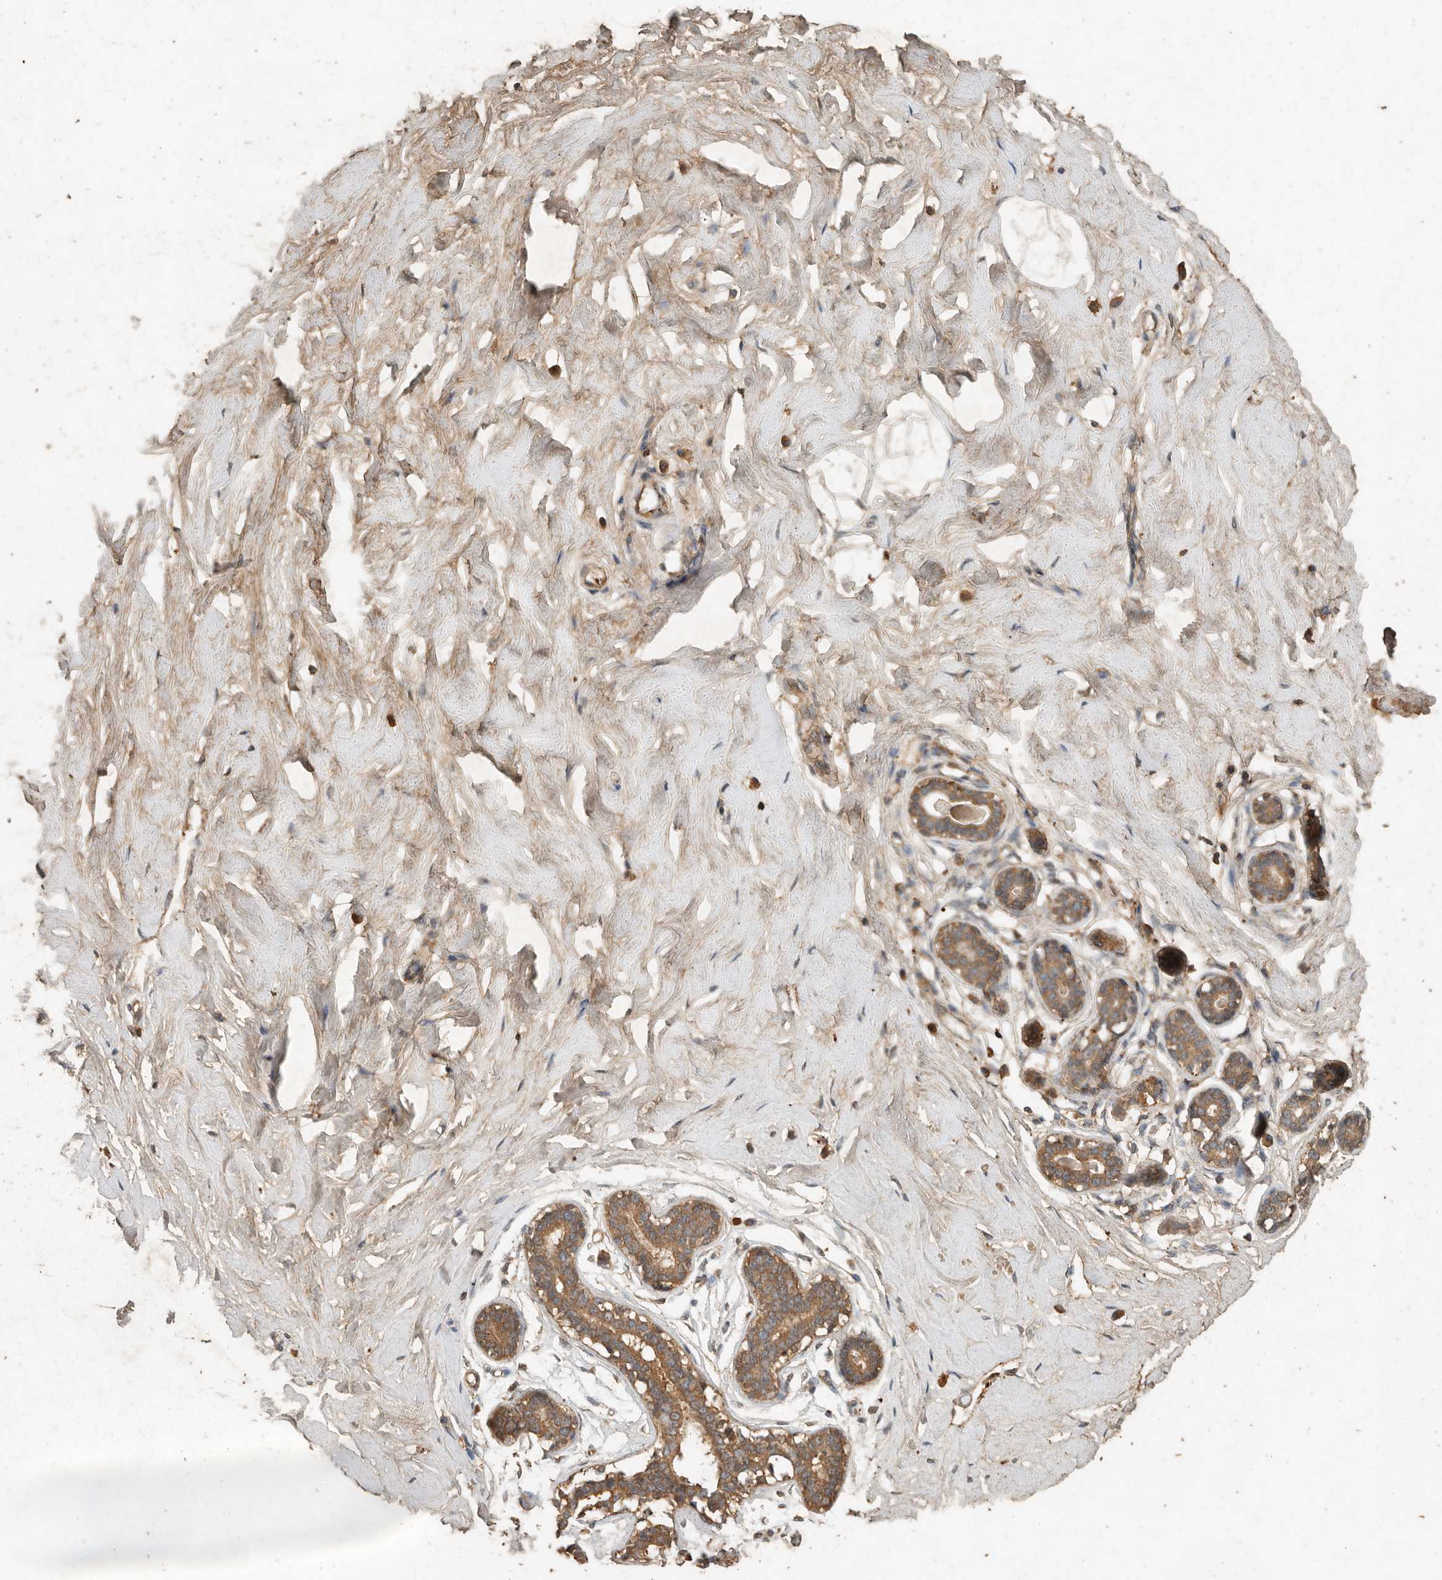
{"staining": {"intensity": "negative", "quantity": "none", "location": "none"}, "tissue": "breast", "cell_type": "Adipocytes", "image_type": "normal", "snomed": [{"axis": "morphology", "description": "Normal tissue, NOS"}, {"axis": "topography", "description": "Breast"}], "caption": "IHC of unremarkable breast displays no staining in adipocytes. (DAB (3,3'-diaminobenzidine) IHC visualized using brightfield microscopy, high magnification).", "gene": "CTF1", "patient": {"sex": "female", "age": 23}}